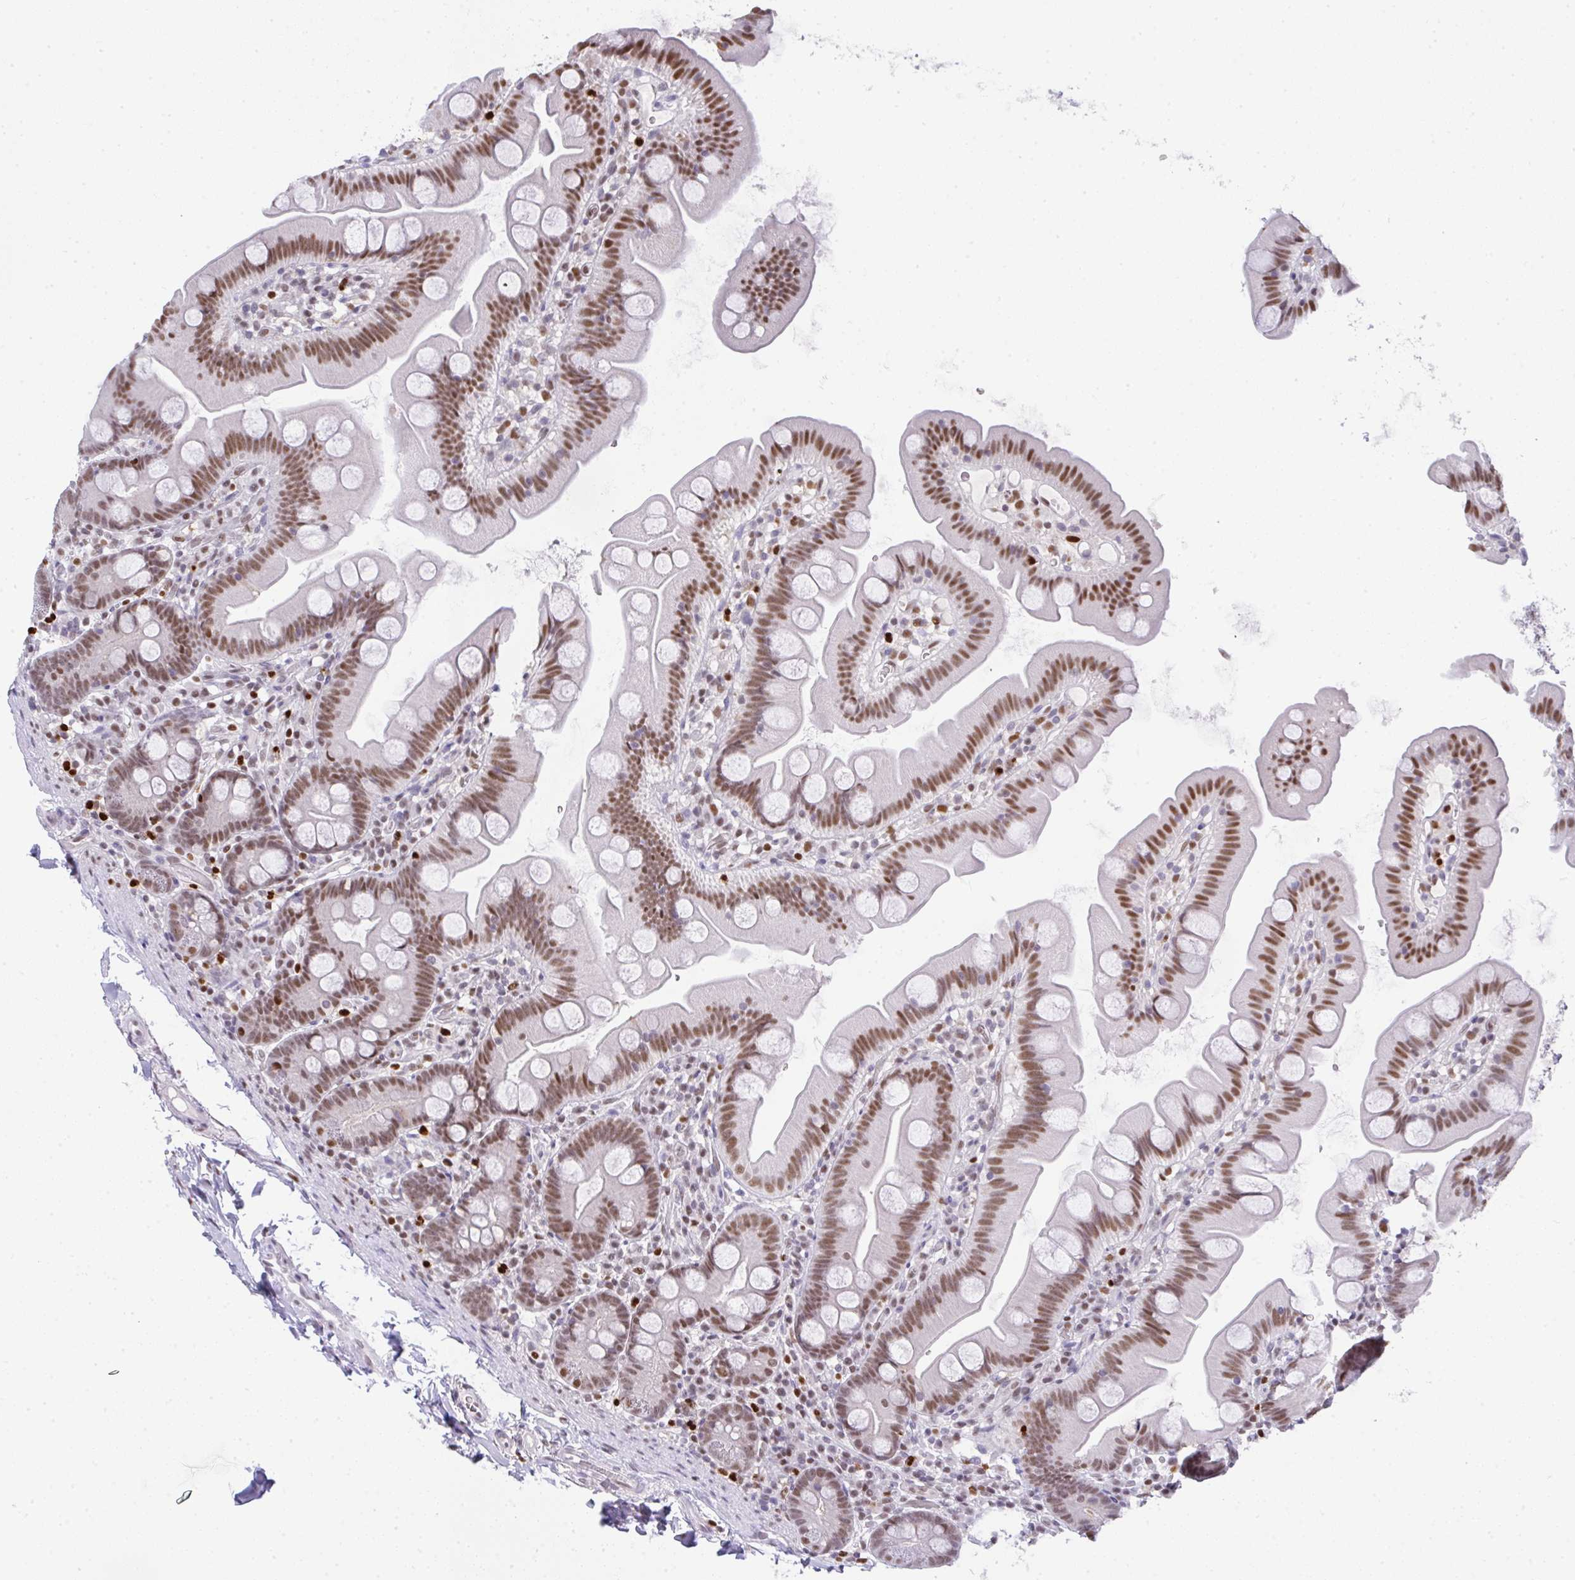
{"staining": {"intensity": "moderate", "quantity": ">75%", "location": "nuclear"}, "tissue": "small intestine", "cell_type": "Glandular cells", "image_type": "normal", "snomed": [{"axis": "morphology", "description": "Normal tissue, NOS"}, {"axis": "topography", "description": "Small intestine"}], "caption": "About >75% of glandular cells in benign human small intestine exhibit moderate nuclear protein expression as visualized by brown immunohistochemical staining.", "gene": "BBX", "patient": {"sex": "female", "age": 68}}